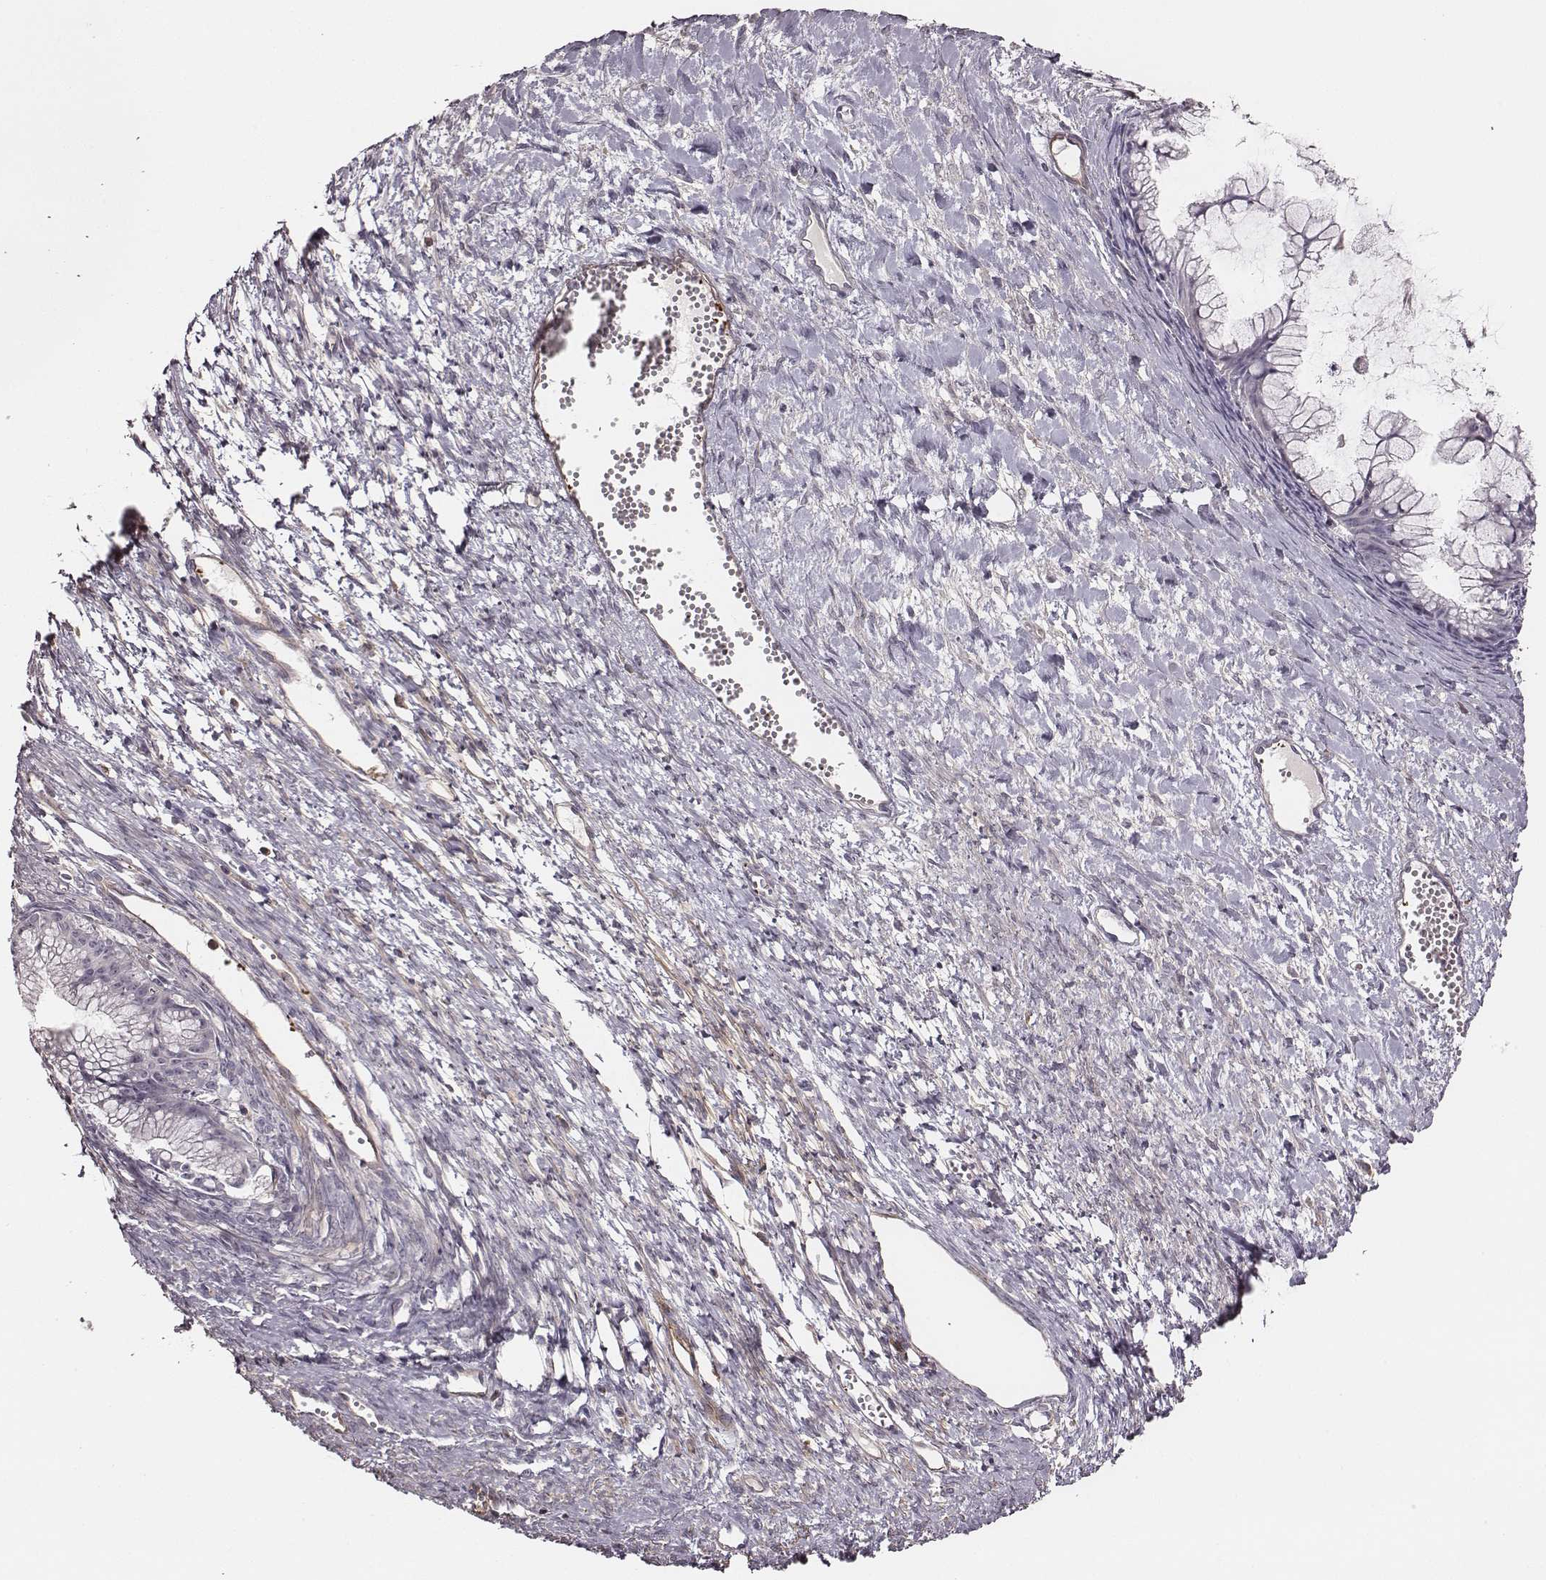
{"staining": {"intensity": "negative", "quantity": "none", "location": "none"}, "tissue": "ovarian cancer", "cell_type": "Tumor cells", "image_type": "cancer", "snomed": [{"axis": "morphology", "description": "Cystadenocarcinoma, mucinous, NOS"}, {"axis": "topography", "description": "Ovary"}], "caption": "An image of human ovarian cancer is negative for staining in tumor cells.", "gene": "ZYX", "patient": {"sex": "female", "age": 41}}